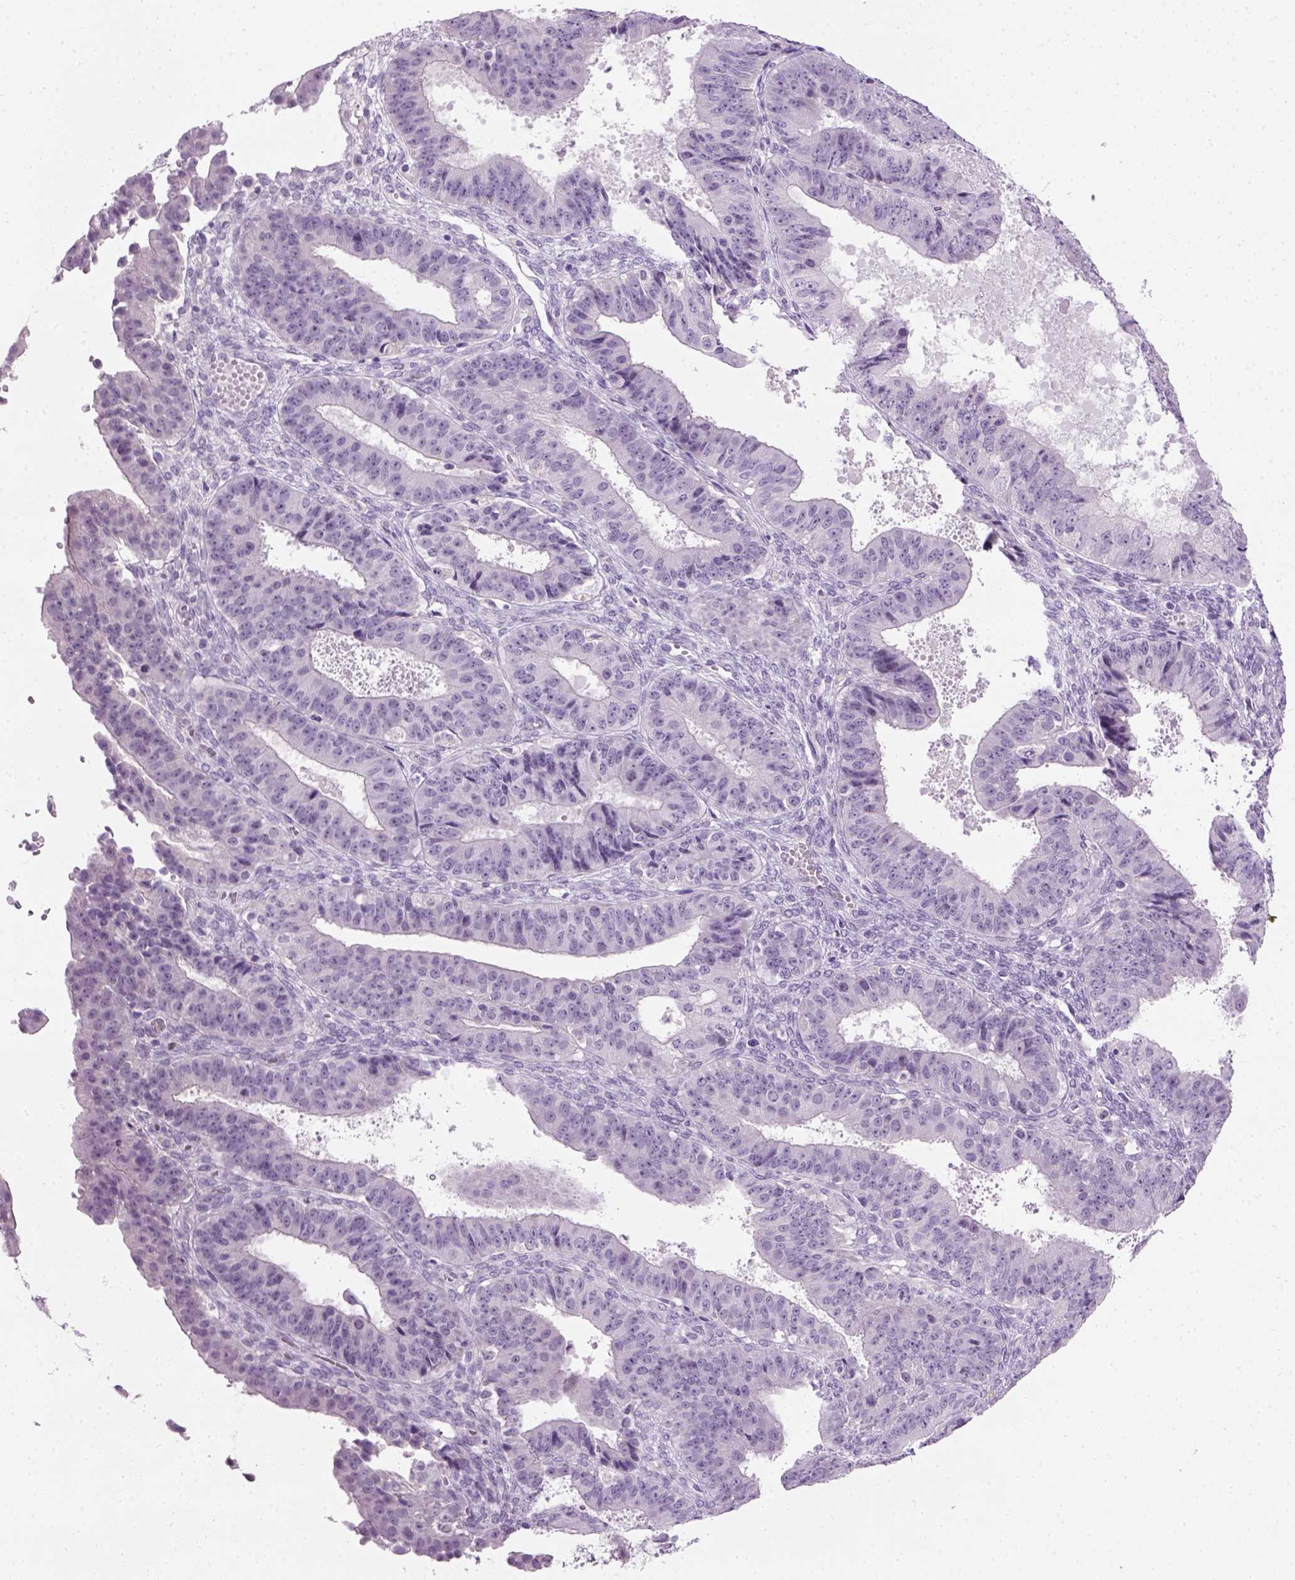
{"staining": {"intensity": "negative", "quantity": "none", "location": "none"}, "tissue": "ovarian cancer", "cell_type": "Tumor cells", "image_type": "cancer", "snomed": [{"axis": "morphology", "description": "Carcinoma, endometroid"}, {"axis": "topography", "description": "Ovary"}], "caption": "This is a photomicrograph of immunohistochemistry (IHC) staining of ovarian endometroid carcinoma, which shows no positivity in tumor cells. (Brightfield microscopy of DAB (3,3'-diaminobenzidine) immunohistochemistry at high magnification).", "gene": "GABRB2", "patient": {"sex": "female", "age": 42}}